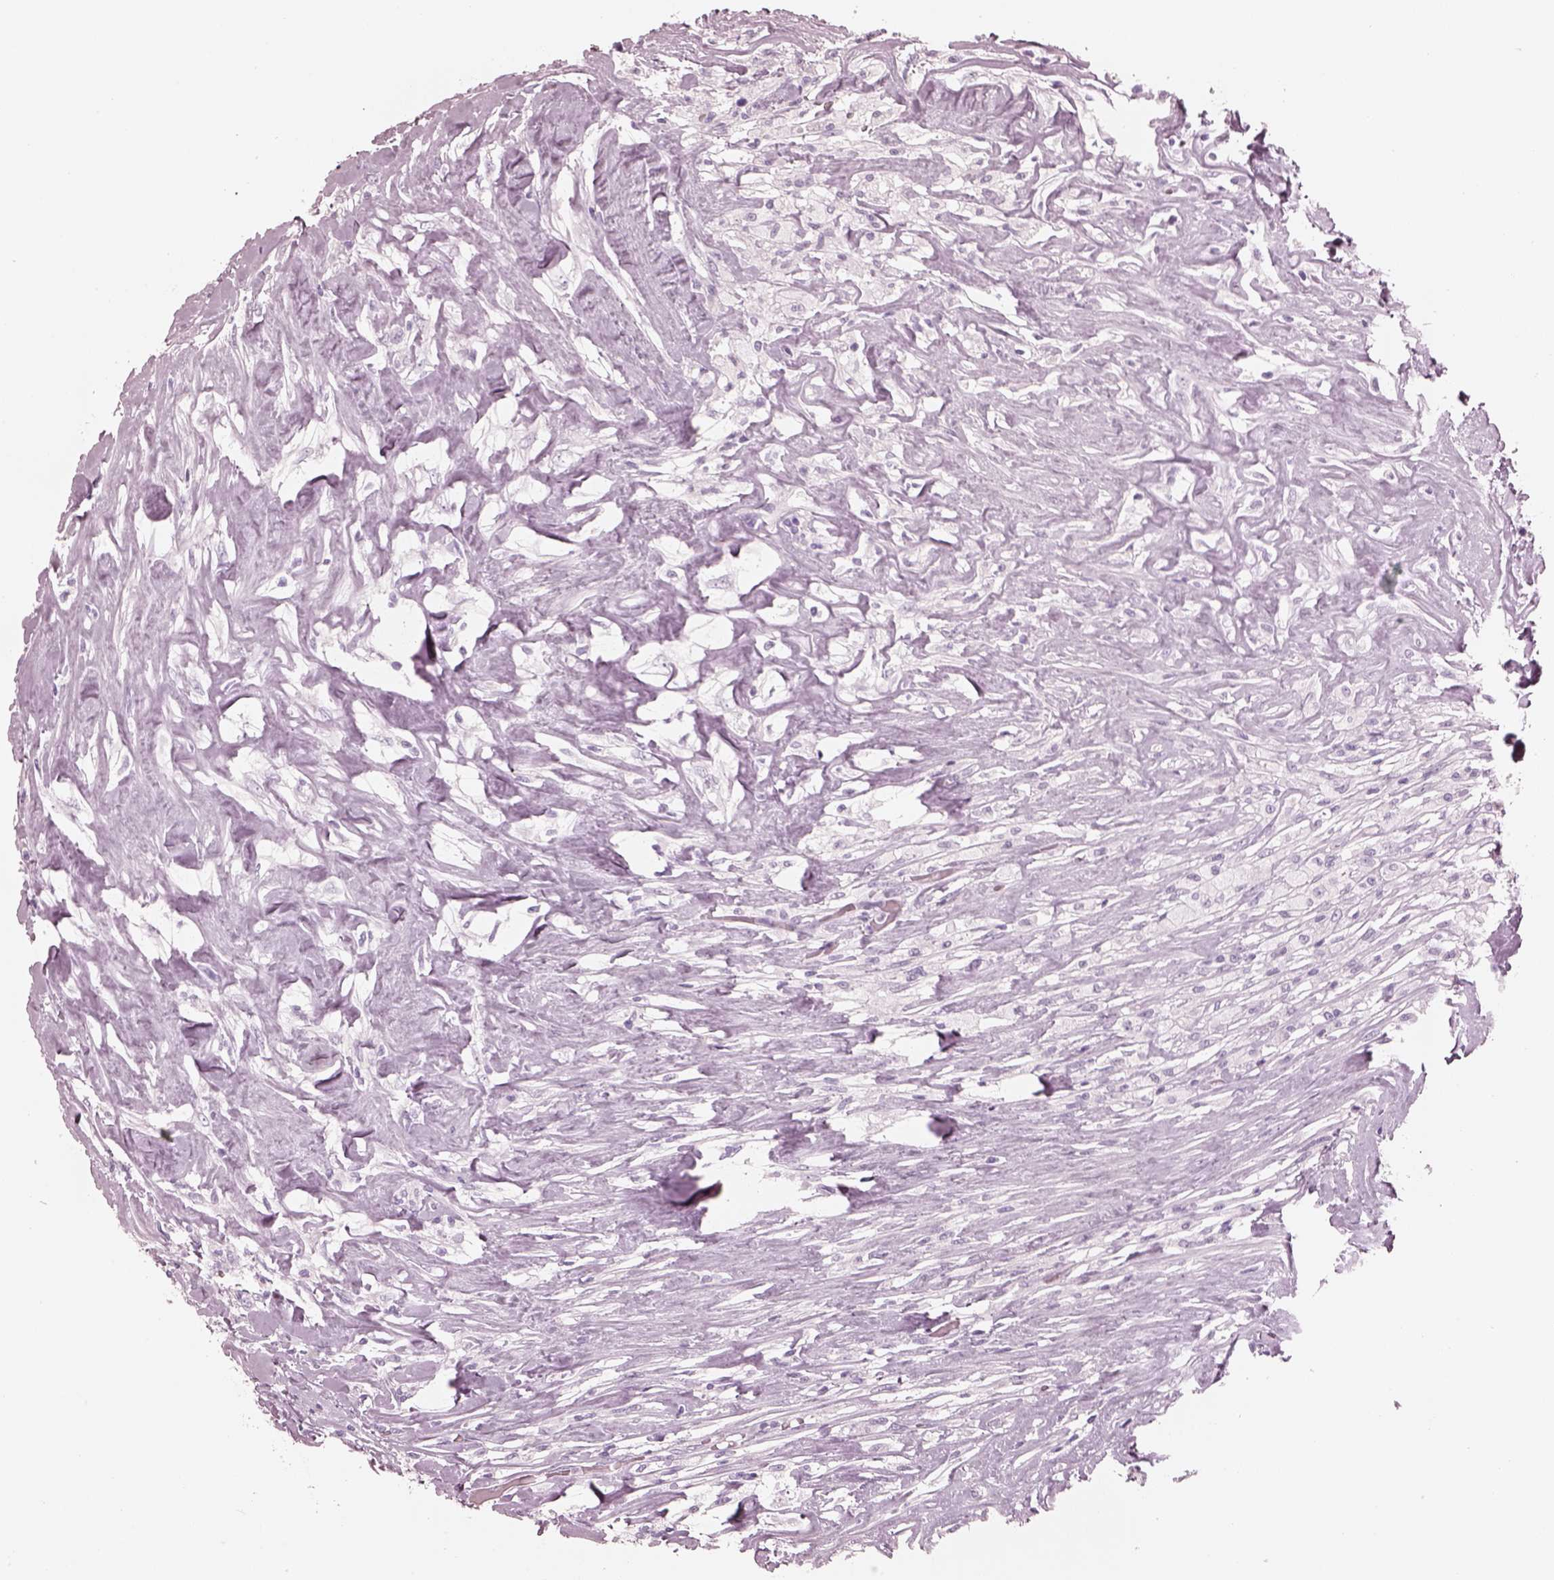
{"staining": {"intensity": "negative", "quantity": "none", "location": "none"}, "tissue": "testis cancer", "cell_type": "Tumor cells", "image_type": "cancer", "snomed": [{"axis": "morphology", "description": "Necrosis, NOS"}, {"axis": "morphology", "description": "Carcinoma, Embryonal, NOS"}, {"axis": "topography", "description": "Testis"}], "caption": "Embryonal carcinoma (testis) was stained to show a protein in brown. There is no significant positivity in tumor cells.", "gene": "FABP9", "patient": {"sex": "male", "age": 19}}